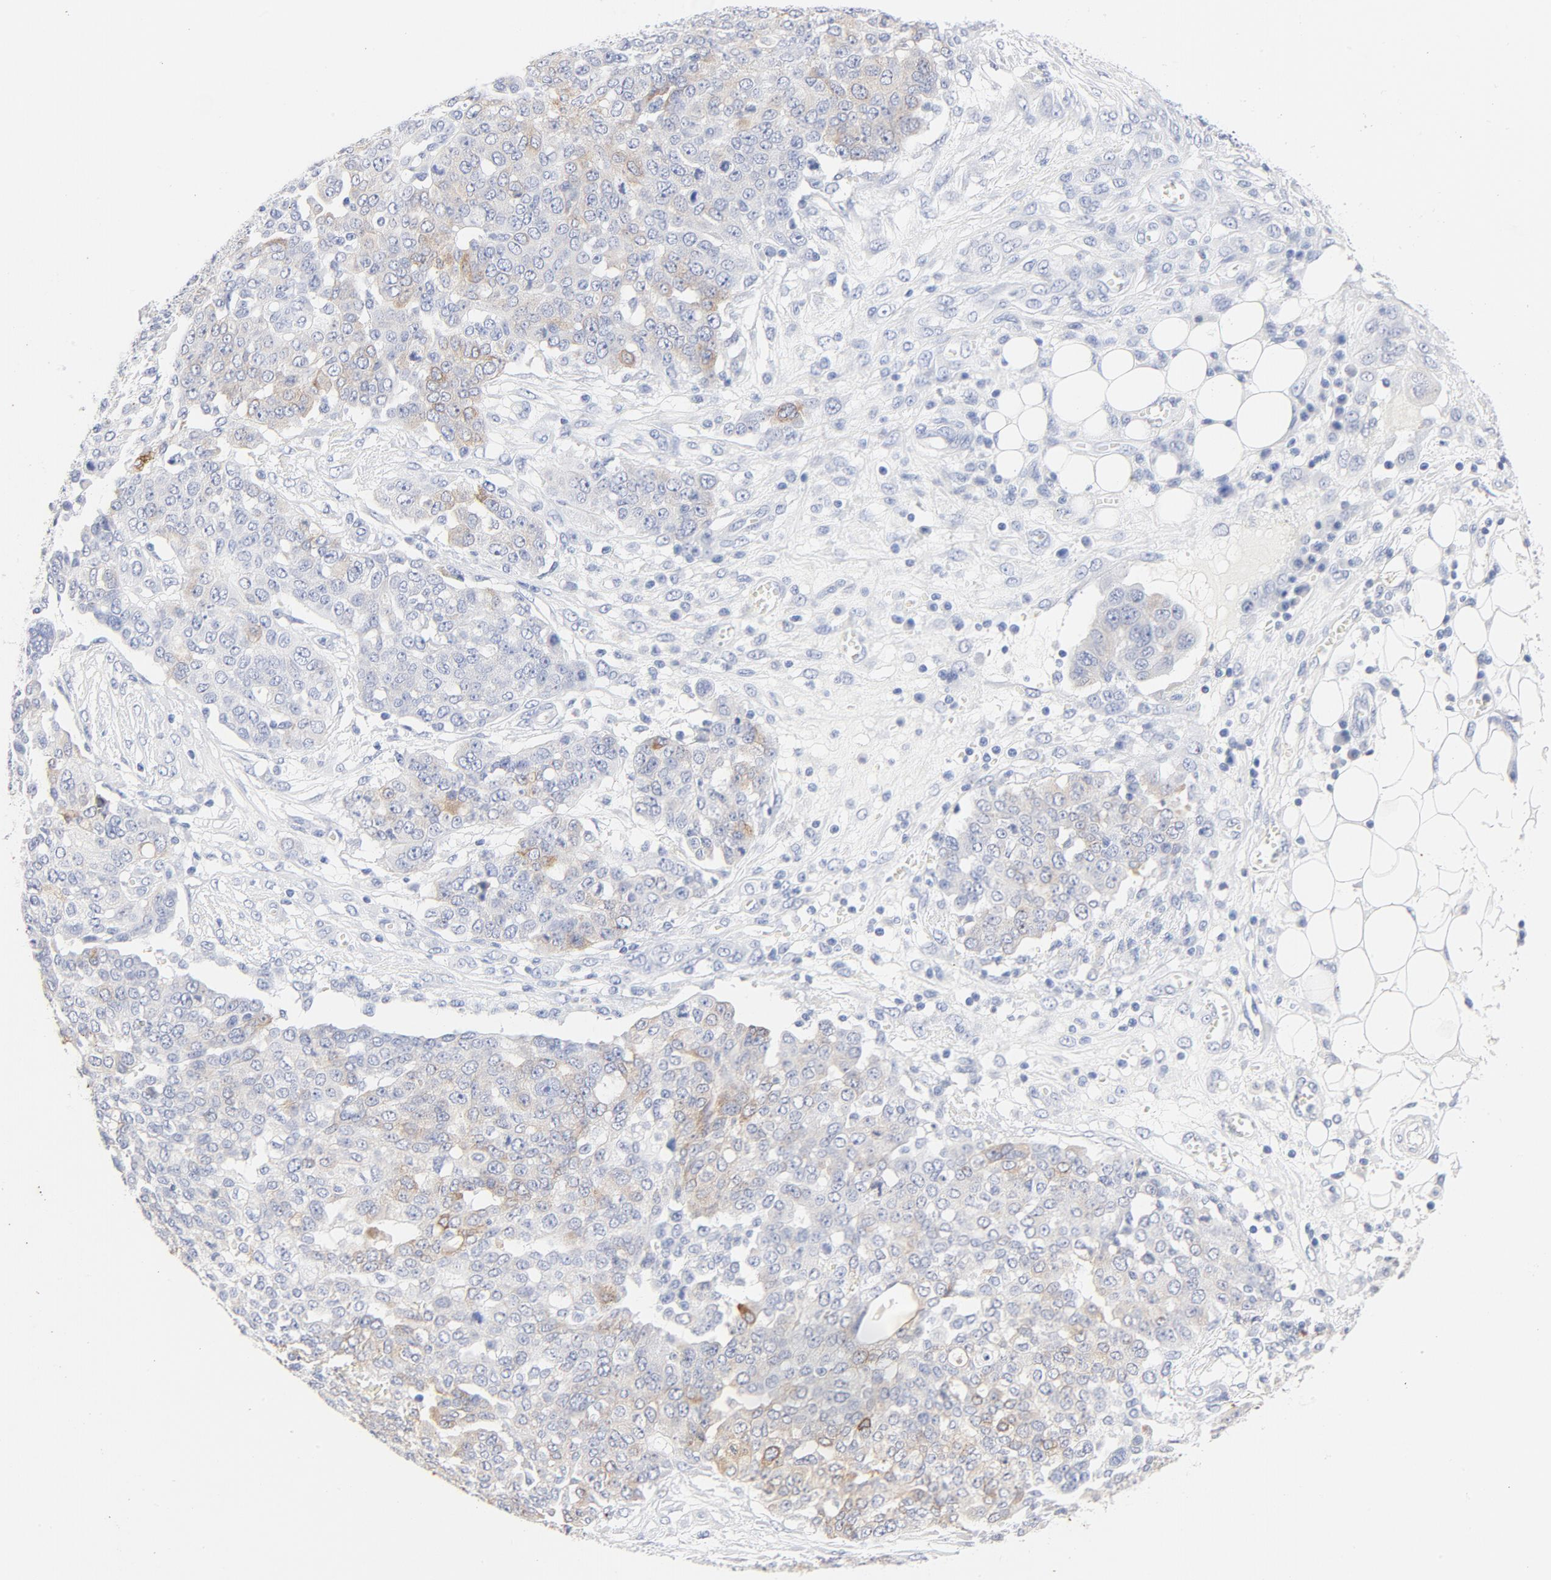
{"staining": {"intensity": "weak", "quantity": "<25%", "location": "cytoplasmic/membranous"}, "tissue": "ovarian cancer", "cell_type": "Tumor cells", "image_type": "cancer", "snomed": [{"axis": "morphology", "description": "Cystadenocarcinoma, serous, NOS"}, {"axis": "topography", "description": "Soft tissue"}, {"axis": "topography", "description": "Ovary"}], "caption": "Ovarian serous cystadenocarcinoma was stained to show a protein in brown. There is no significant expression in tumor cells.", "gene": "FGFR3", "patient": {"sex": "female", "age": 57}}